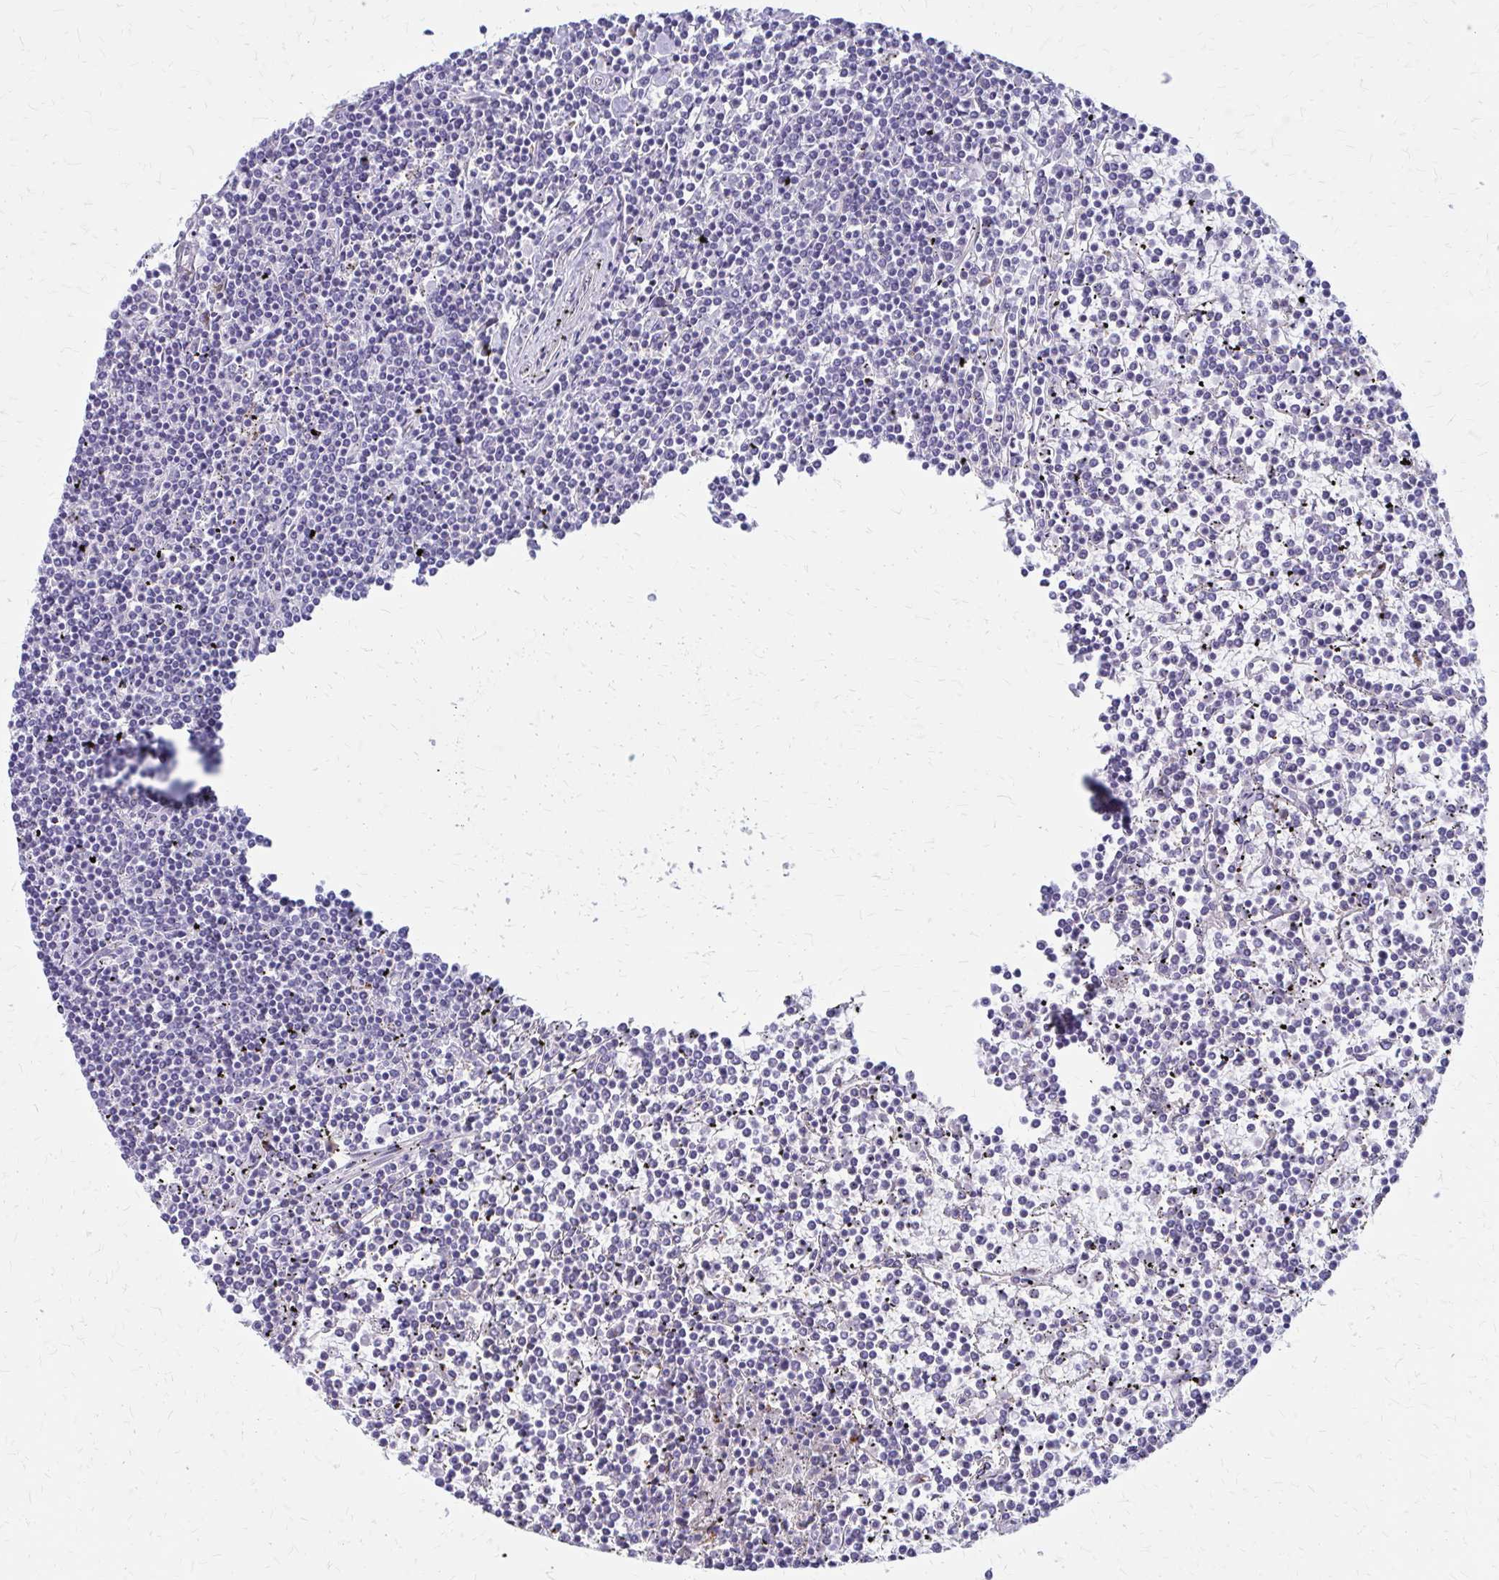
{"staining": {"intensity": "negative", "quantity": "none", "location": "none"}, "tissue": "lymphoma", "cell_type": "Tumor cells", "image_type": "cancer", "snomed": [{"axis": "morphology", "description": "Malignant lymphoma, non-Hodgkin's type, Low grade"}, {"axis": "topography", "description": "Spleen"}], "caption": "The photomicrograph exhibits no significant expression in tumor cells of low-grade malignant lymphoma, non-Hodgkin's type.", "gene": "GLYATL2", "patient": {"sex": "female", "age": 19}}